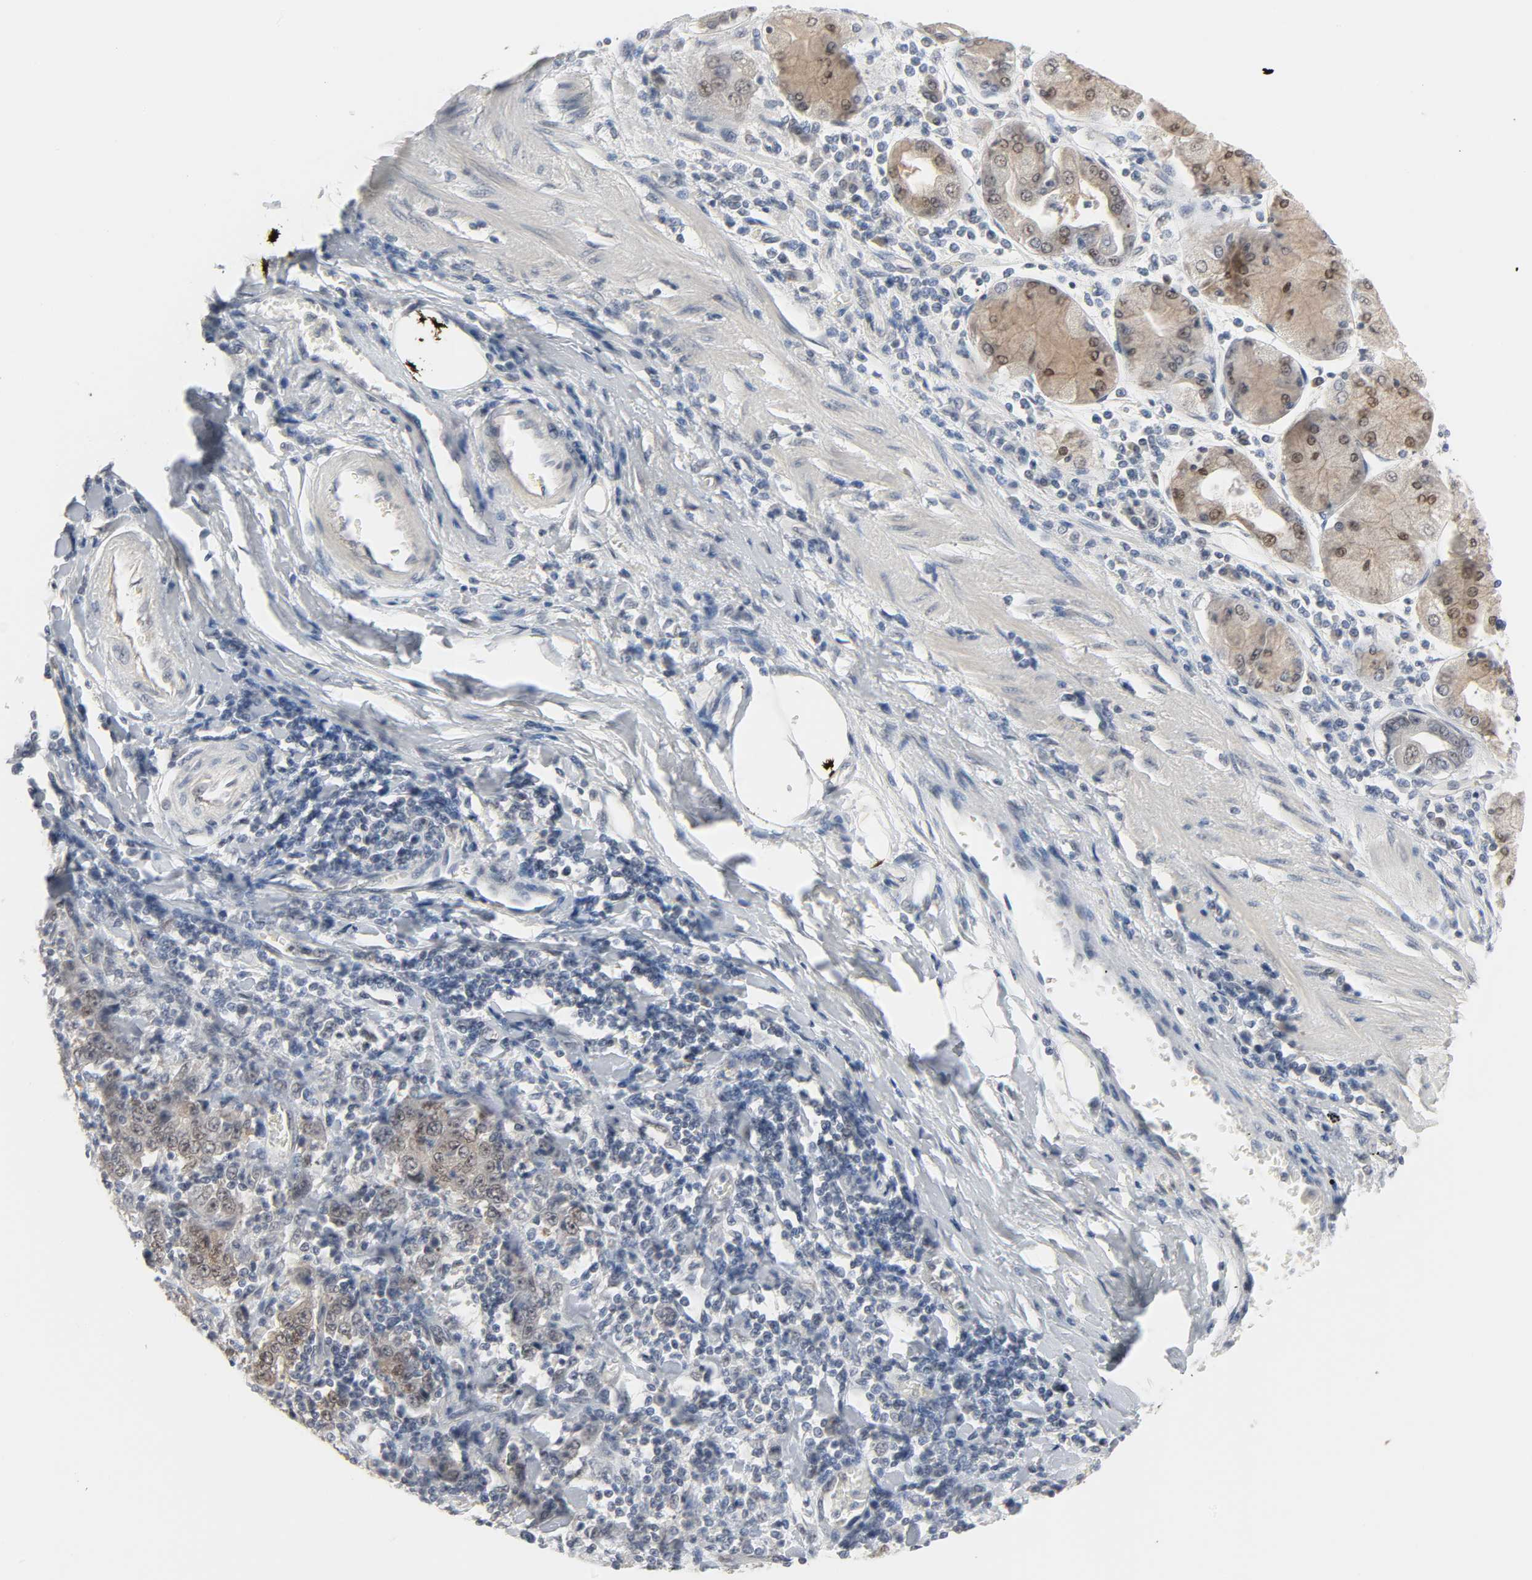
{"staining": {"intensity": "weak", "quantity": "<25%", "location": "cytoplasmic/membranous"}, "tissue": "stomach cancer", "cell_type": "Tumor cells", "image_type": "cancer", "snomed": [{"axis": "morphology", "description": "Normal tissue, NOS"}, {"axis": "morphology", "description": "Adenocarcinoma, NOS"}, {"axis": "topography", "description": "Stomach, upper"}, {"axis": "topography", "description": "Stomach"}], "caption": "High power microscopy micrograph of an IHC image of adenocarcinoma (stomach), revealing no significant staining in tumor cells.", "gene": "ACSS2", "patient": {"sex": "male", "age": 59}}